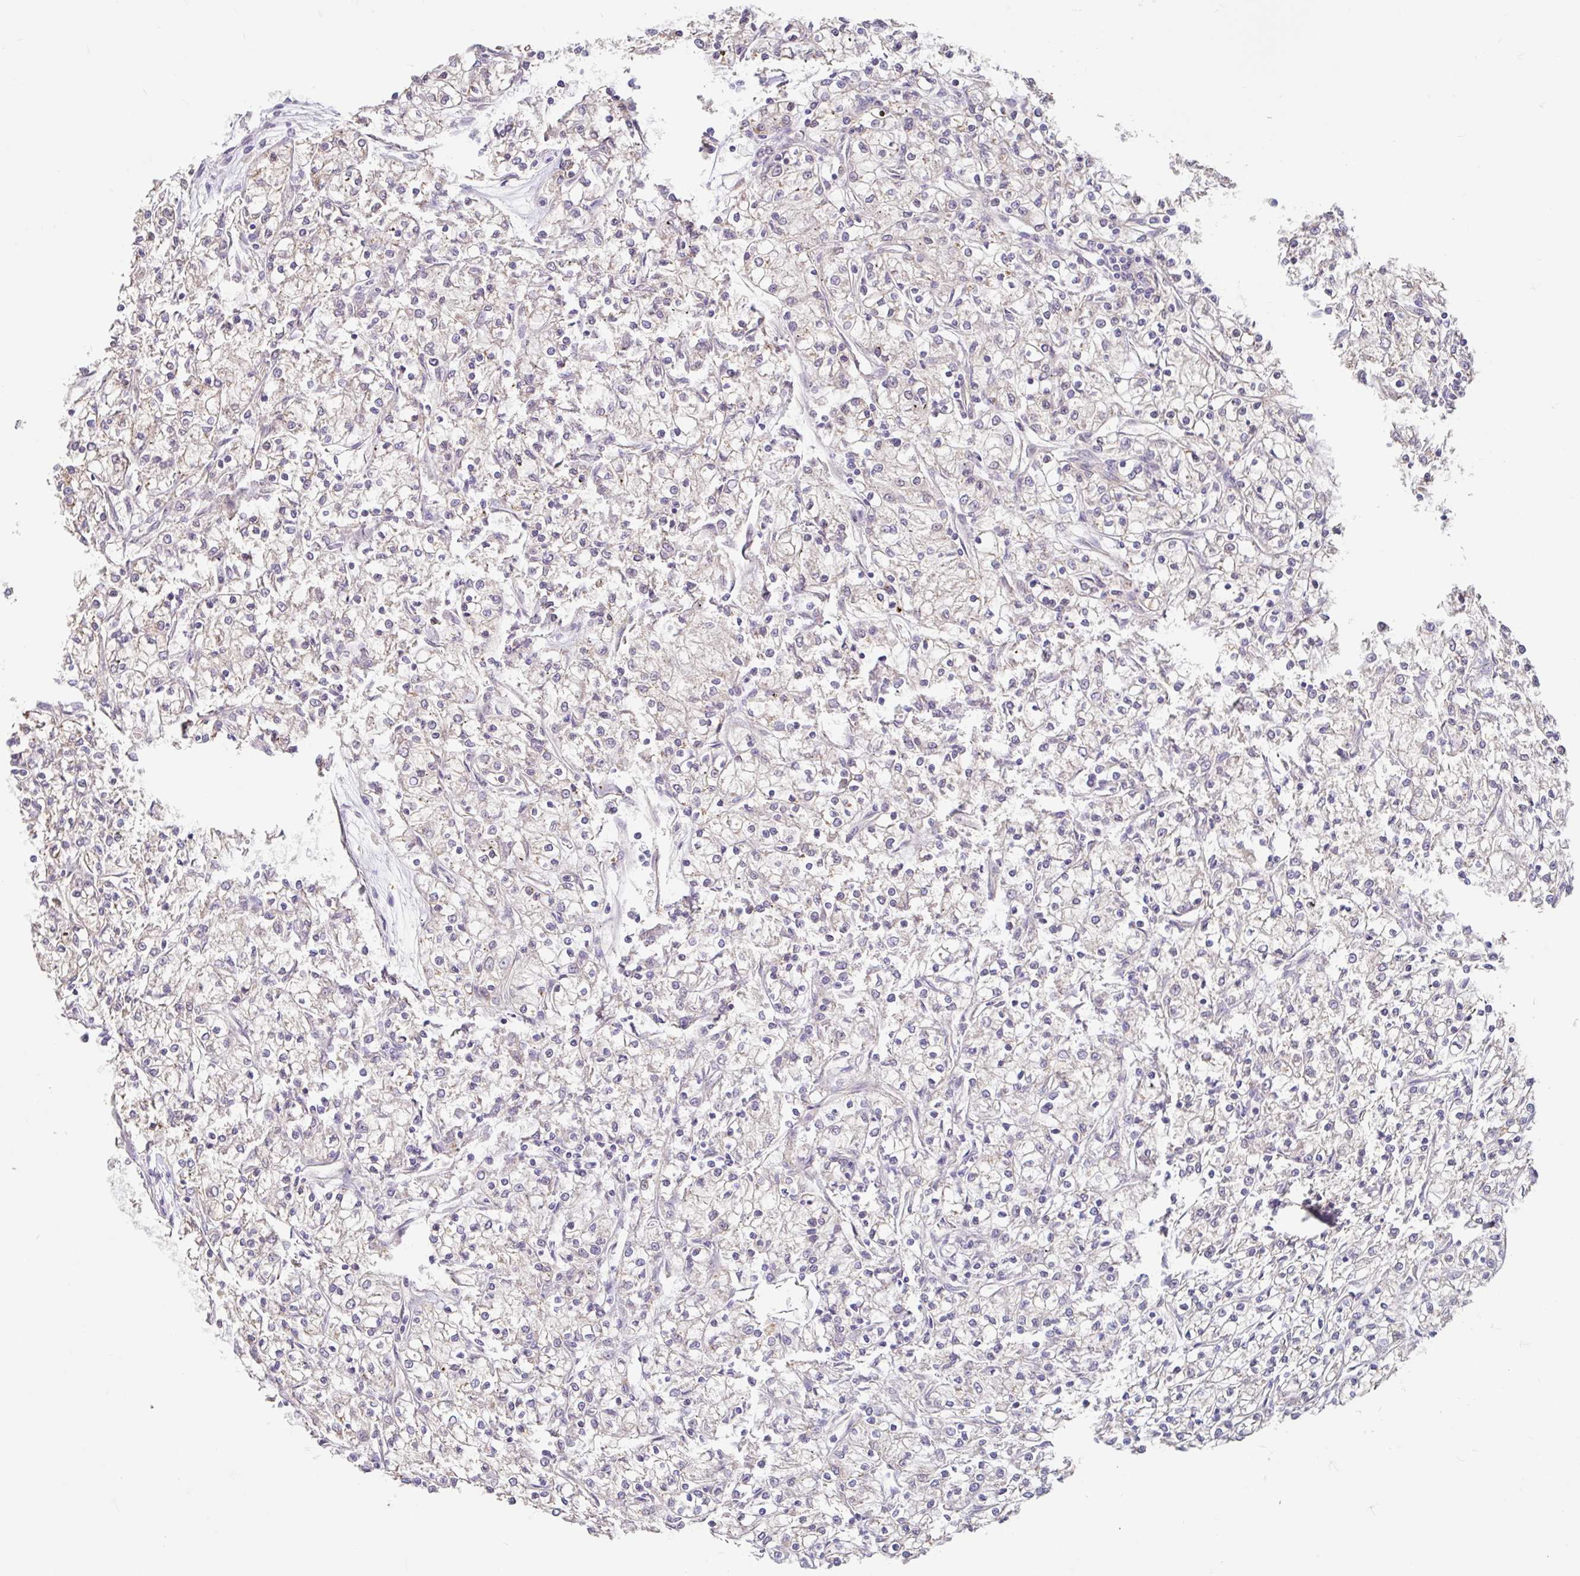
{"staining": {"intensity": "negative", "quantity": "none", "location": "none"}, "tissue": "renal cancer", "cell_type": "Tumor cells", "image_type": "cancer", "snomed": [{"axis": "morphology", "description": "Adenocarcinoma, NOS"}, {"axis": "topography", "description": "Kidney"}], "caption": "Tumor cells show no significant expression in renal adenocarcinoma.", "gene": "STYXL1", "patient": {"sex": "female", "age": 59}}